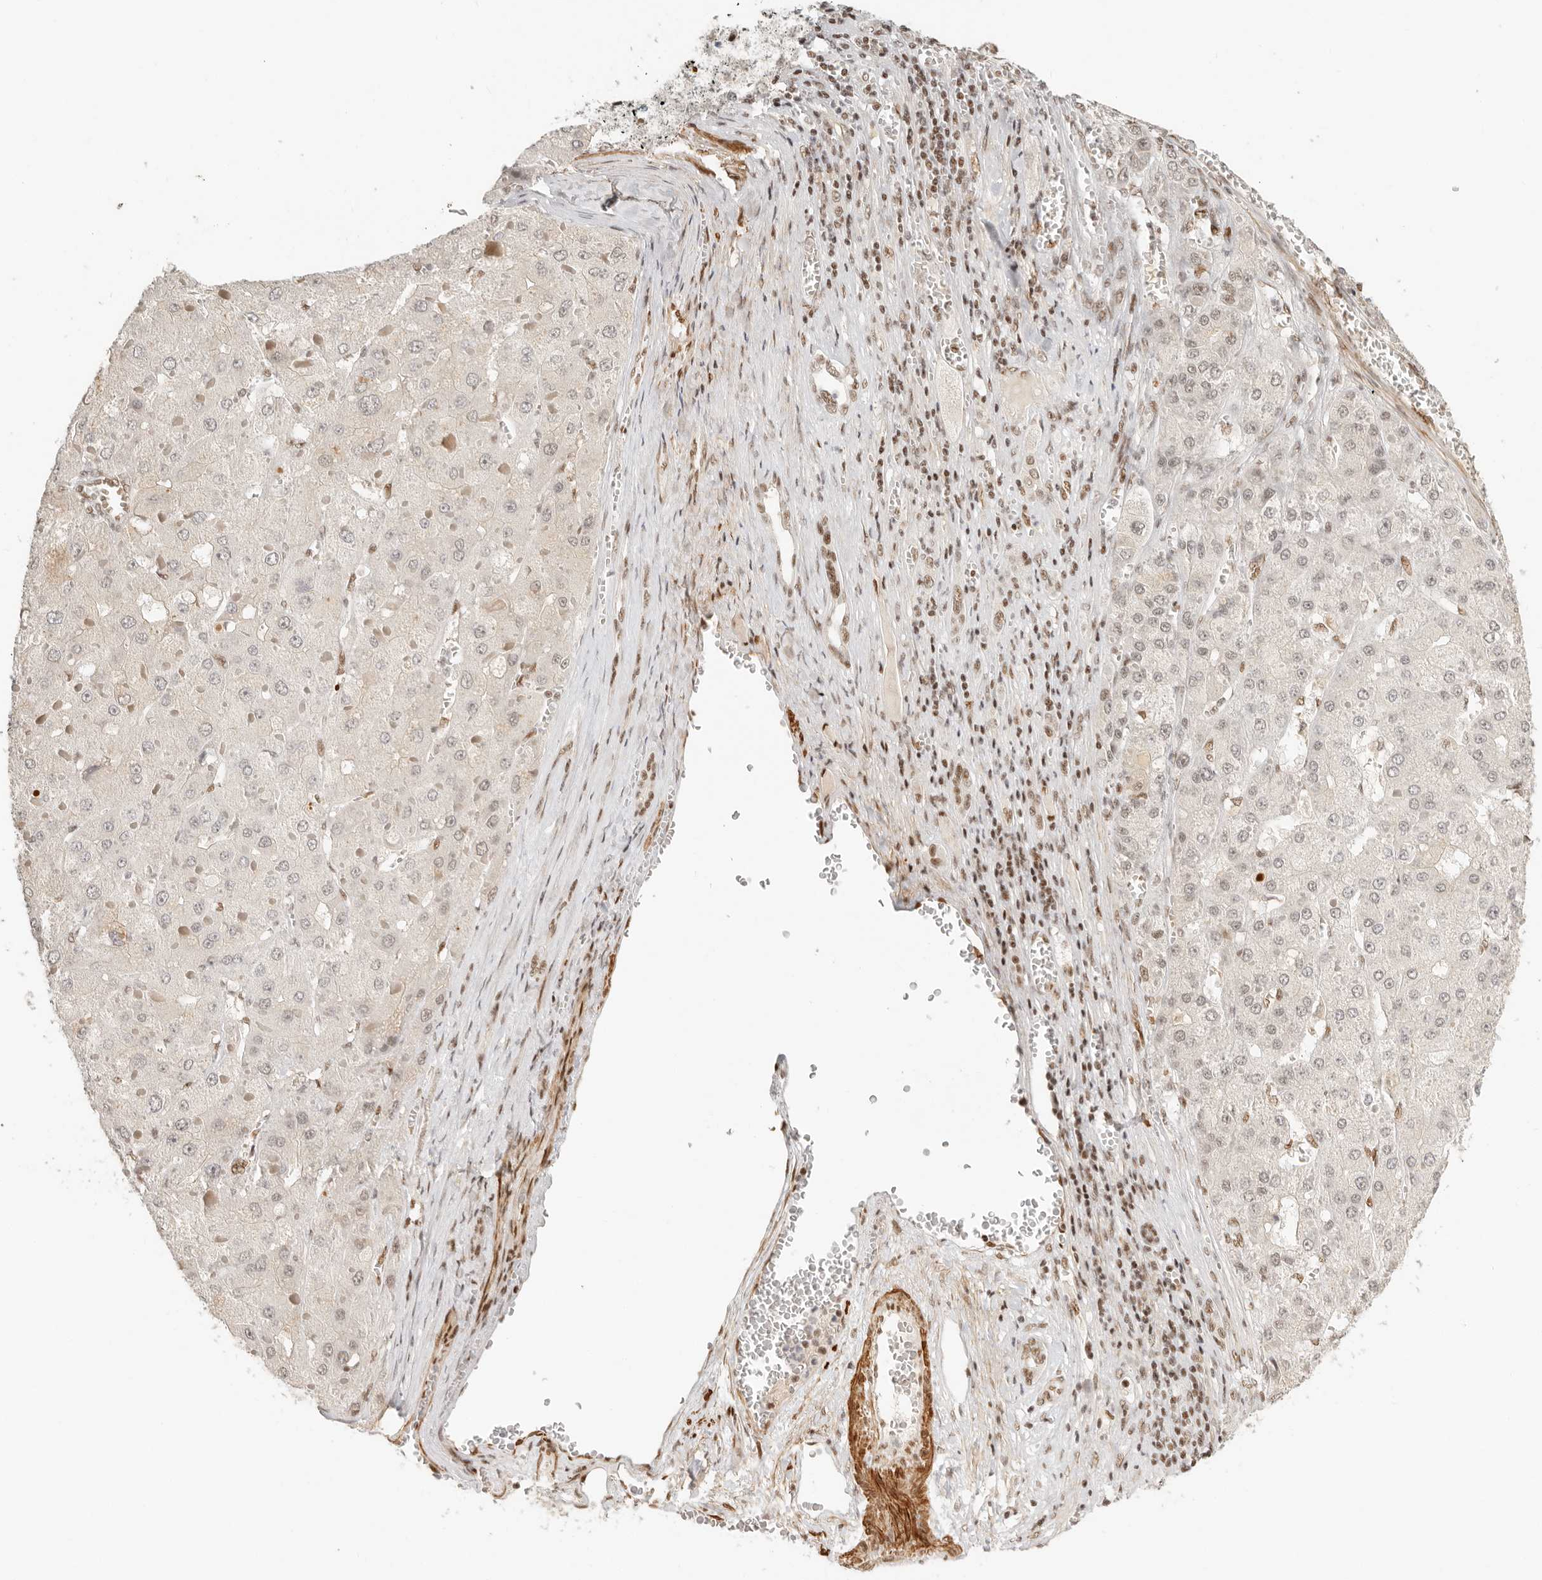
{"staining": {"intensity": "negative", "quantity": "none", "location": "none"}, "tissue": "liver cancer", "cell_type": "Tumor cells", "image_type": "cancer", "snomed": [{"axis": "morphology", "description": "Carcinoma, Hepatocellular, NOS"}, {"axis": "topography", "description": "Liver"}], "caption": "Immunohistochemical staining of liver cancer exhibits no significant expression in tumor cells. The staining is performed using DAB (3,3'-diaminobenzidine) brown chromogen with nuclei counter-stained in using hematoxylin.", "gene": "GABPA", "patient": {"sex": "female", "age": 73}}